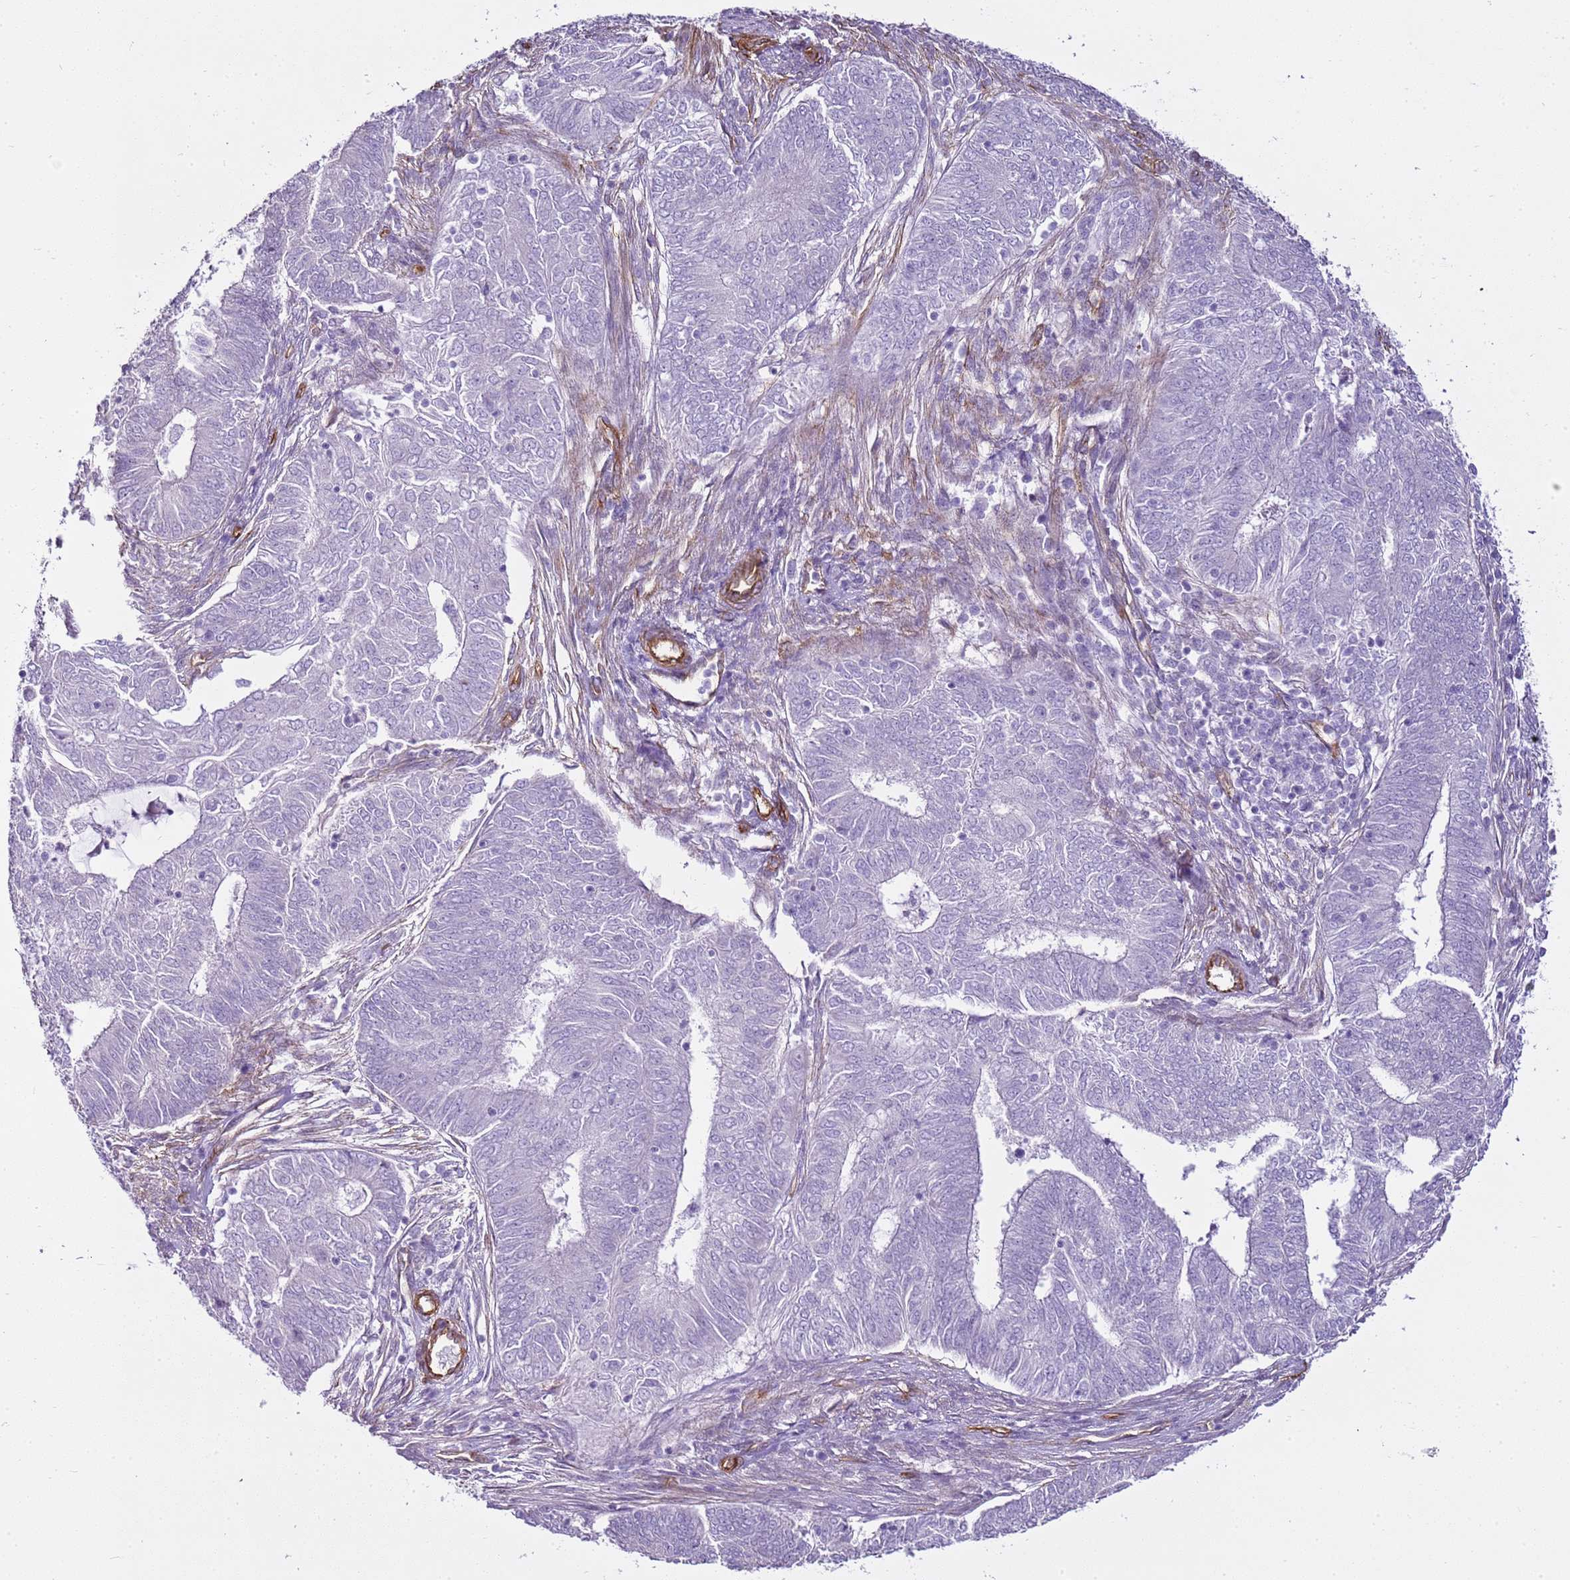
{"staining": {"intensity": "negative", "quantity": "none", "location": "none"}, "tissue": "endometrial cancer", "cell_type": "Tumor cells", "image_type": "cancer", "snomed": [{"axis": "morphology", "description": "Adenocarcinoma, NOS"}, {"axis": "topography", "description": "Endometrium"}], "caption": "This is an immunohistochemistry (IHC) histopathology image of human endometrial cancer. There is no positivity in tumor cells.", "gene": "CTDSPL", "patient": {"sex": "female", "age": 62}}